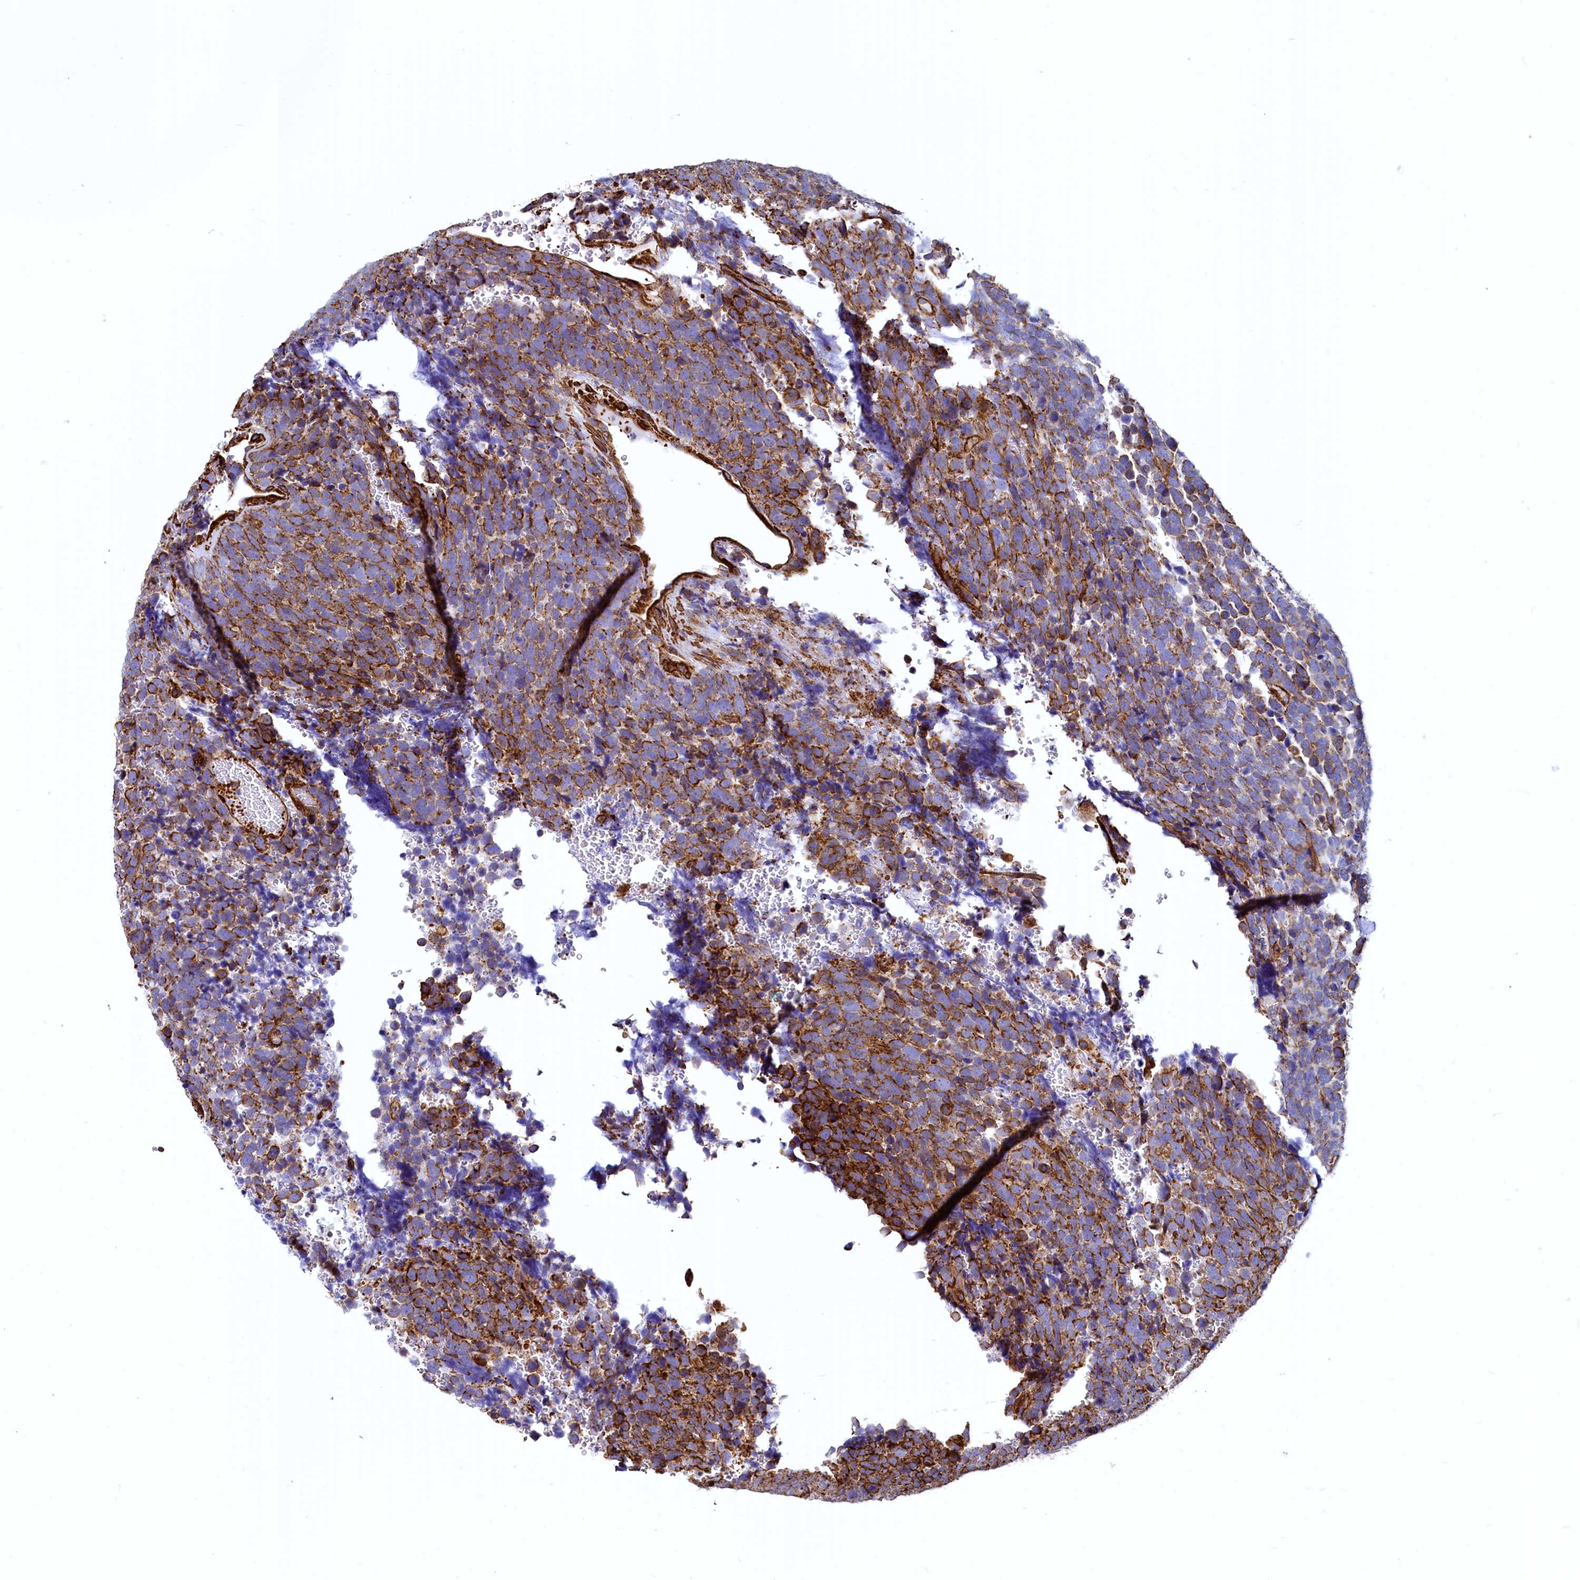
{"staining": {"intensity": "strong", "quantity": "25%-75%", "location": "cytoplasmic/membranous"}, "tissue": "urothelial cancer", "cell_type": "Tumor cells", "image_type": "cancer", "snomed": [{"axis": "morphology", "description": "Urothelial carcinoma, High grade"}, {"axis": "topography", "description": "Urinary bladder"}], "caption": "A micrograph of urothelial cancer stained for a protein displays strong cytoplasmic/membranous brown staining in tumor cells.", "gene": "THBS1", "patient": {"sex": "female", "age": 82}}